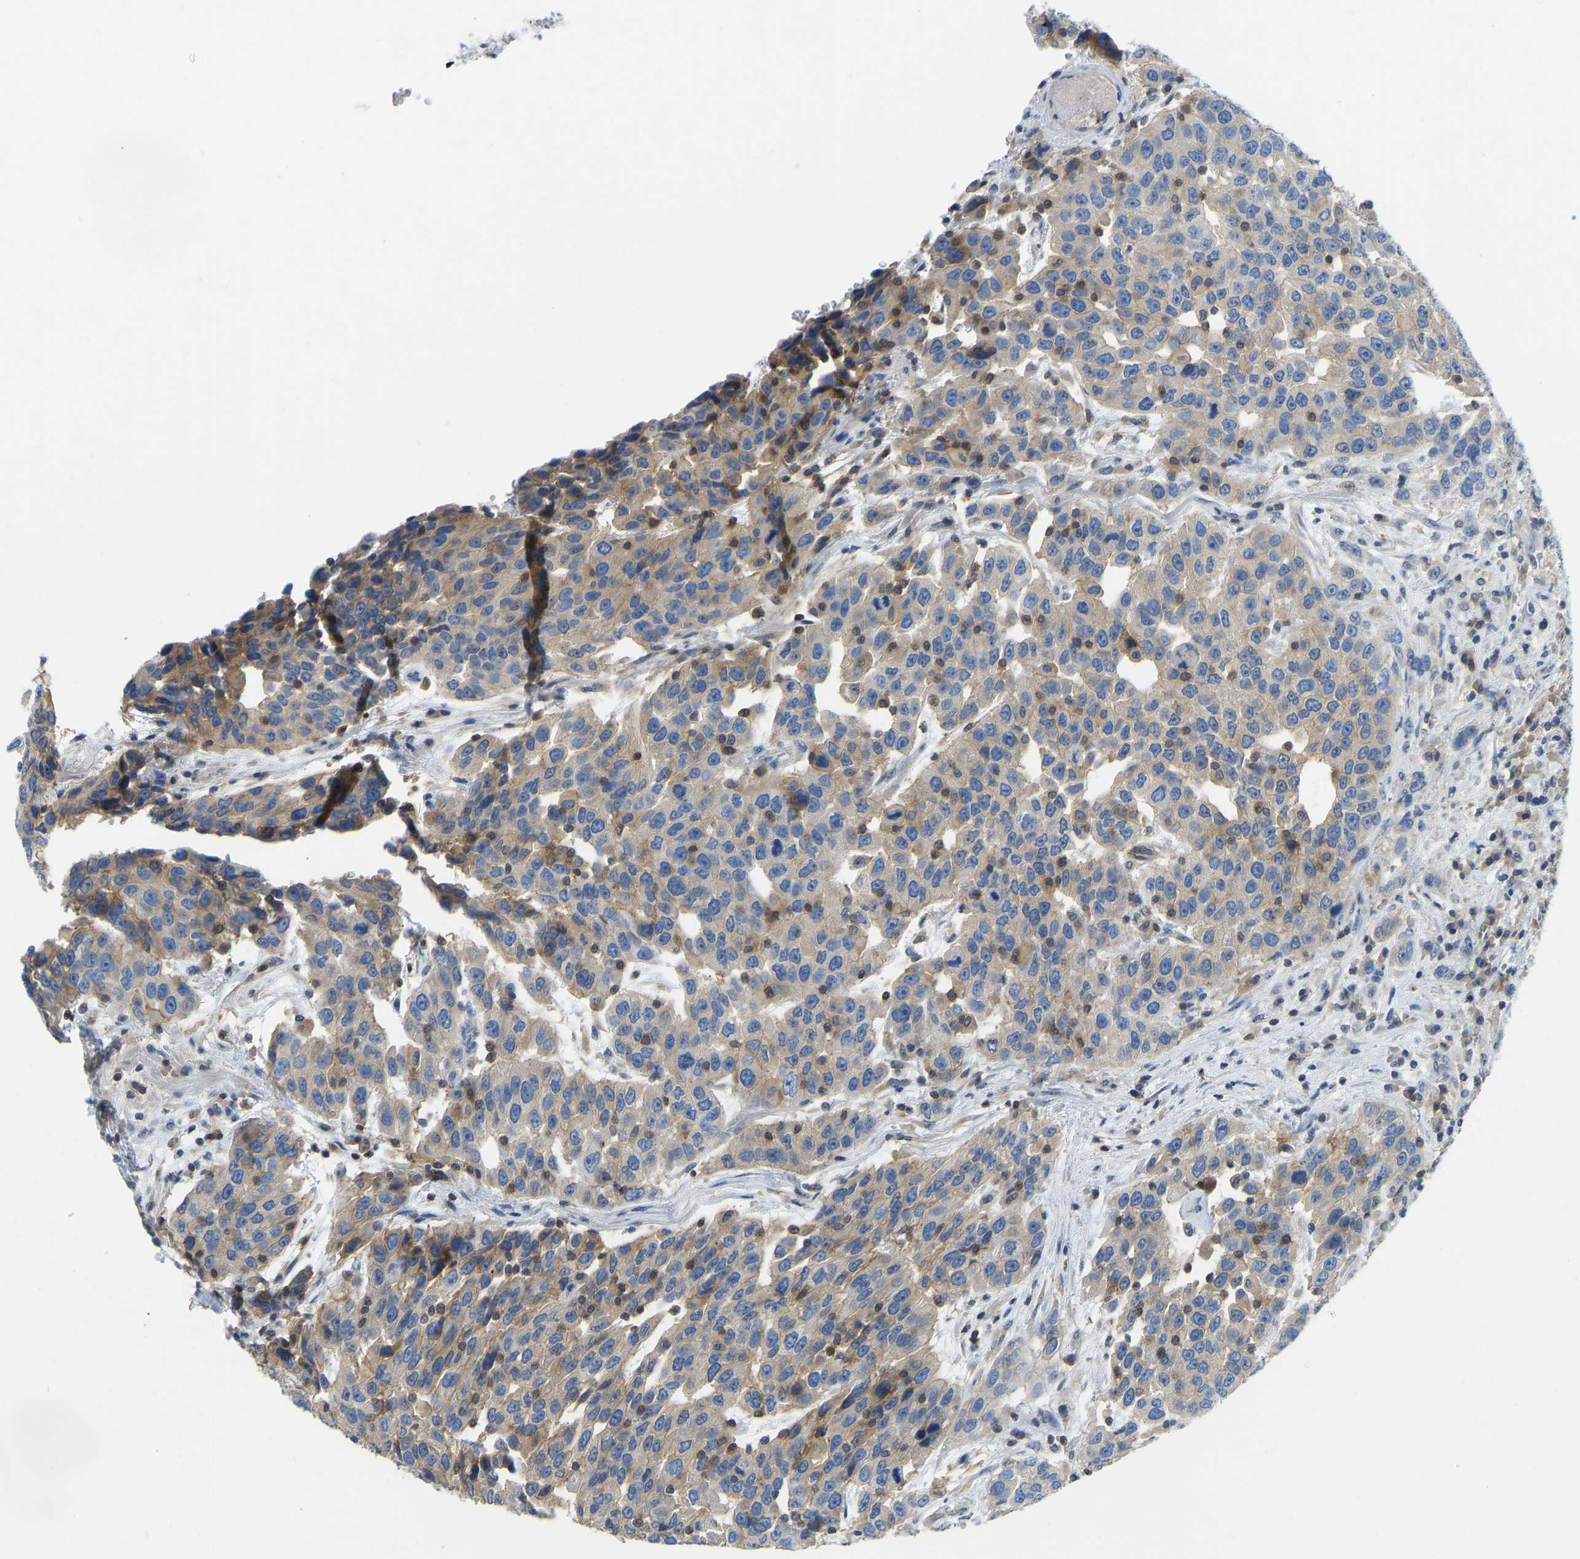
{"staining": {"intensity": "moderate", "quantity": "<25%", "location": "cytoplasmic/membranous"}, "tissue": "urothelial cancer", "cell_type": "Tumor cells", "image_type": "cancer", "snomed": [{"axis": "morphology", "description": "Urothelial carcinoma, High grade"}, {"axis": "topography", "description": "Urinary bladder"}], "caption": "Brown immunohistochemical staining in urothelial carcinoma (high-grade) shows moderate cytoplasmic/membranous staining in approximately <25% of tumor cells.", "gene": "NDRG3", "patient": {"sex": "female", "age": 80}}